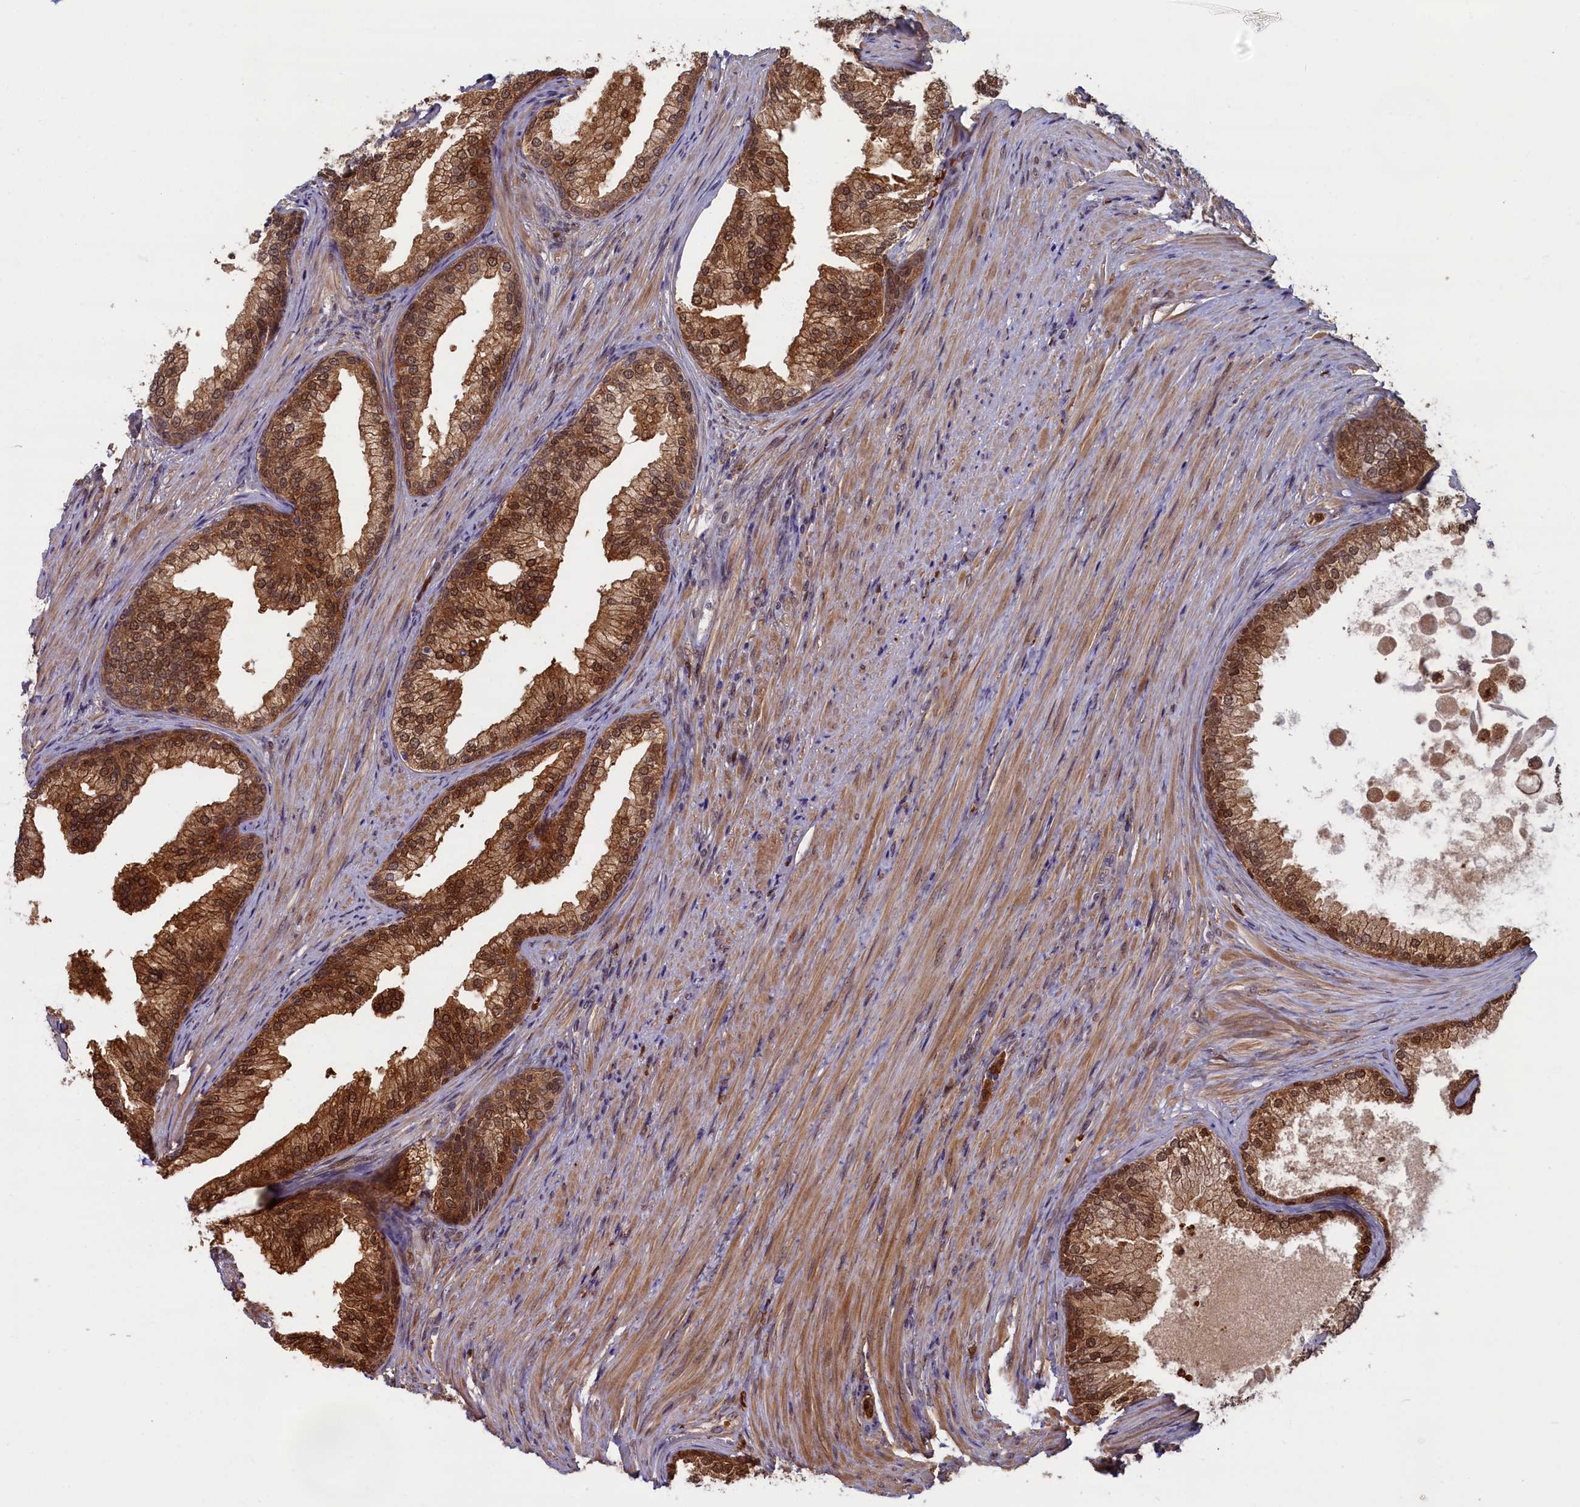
{"staining": {"intensity": "strong", "quantity": ">75%", "location": "cytoplasmic/membranous,nuclear"}, "tissue": "prostate", "cell_type": "Glandular cells", "image_type": "normal", "snomed": [{"axis": "morphology", "description": "Normal tissue, NOS"}, {"axis": "topography", "description": "Prostate"}], "caption": "Protein expression by immunohistochemistry shows strong cytoplasmic/membranous,nuclear staining in about >75% of glandular cells in unremarkable prostate.", "gene": "BLVRB", "patient": {"sex": "male", "age": 76}}